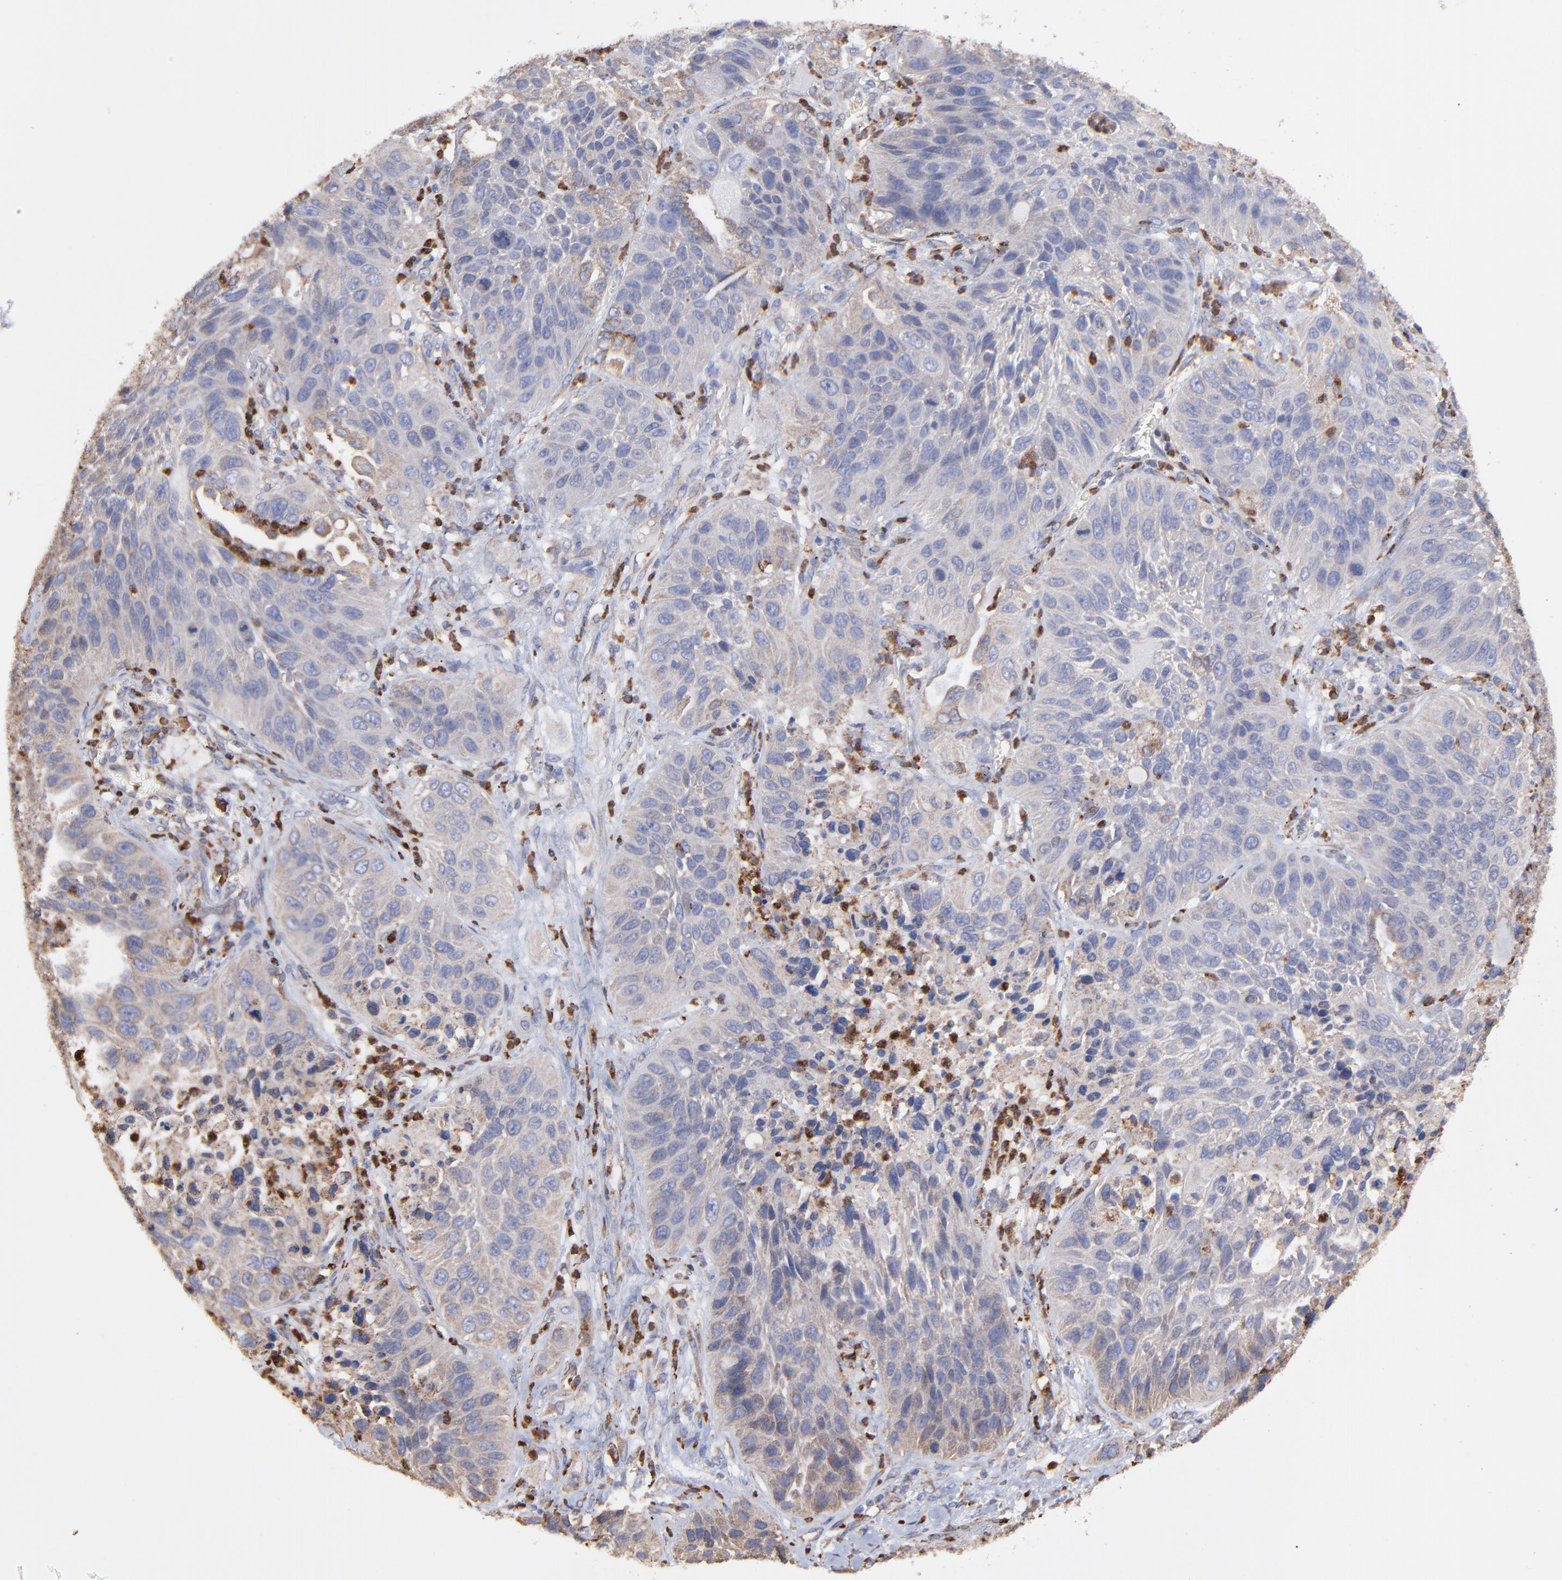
{"staining": {"intensity": "weak", "quantity": "<25%", "location": "cytoplasmic/membranous"}, "tissue": "lung cancer", "cell_type": "Tumor cells", "image_type": "cancer", "snomed": [{"axis": "morphology", "description": "Squamous cell carcinoma, NOS"}, {"axis": "topography", "description": "Lung"}], "caption": "Lung squamous cell carcinoma was stained to show a protein in brown. There is no significant expression in tumor cells.", "gene": "PFKM", "patient": {"sex": "female", "age": 76}}